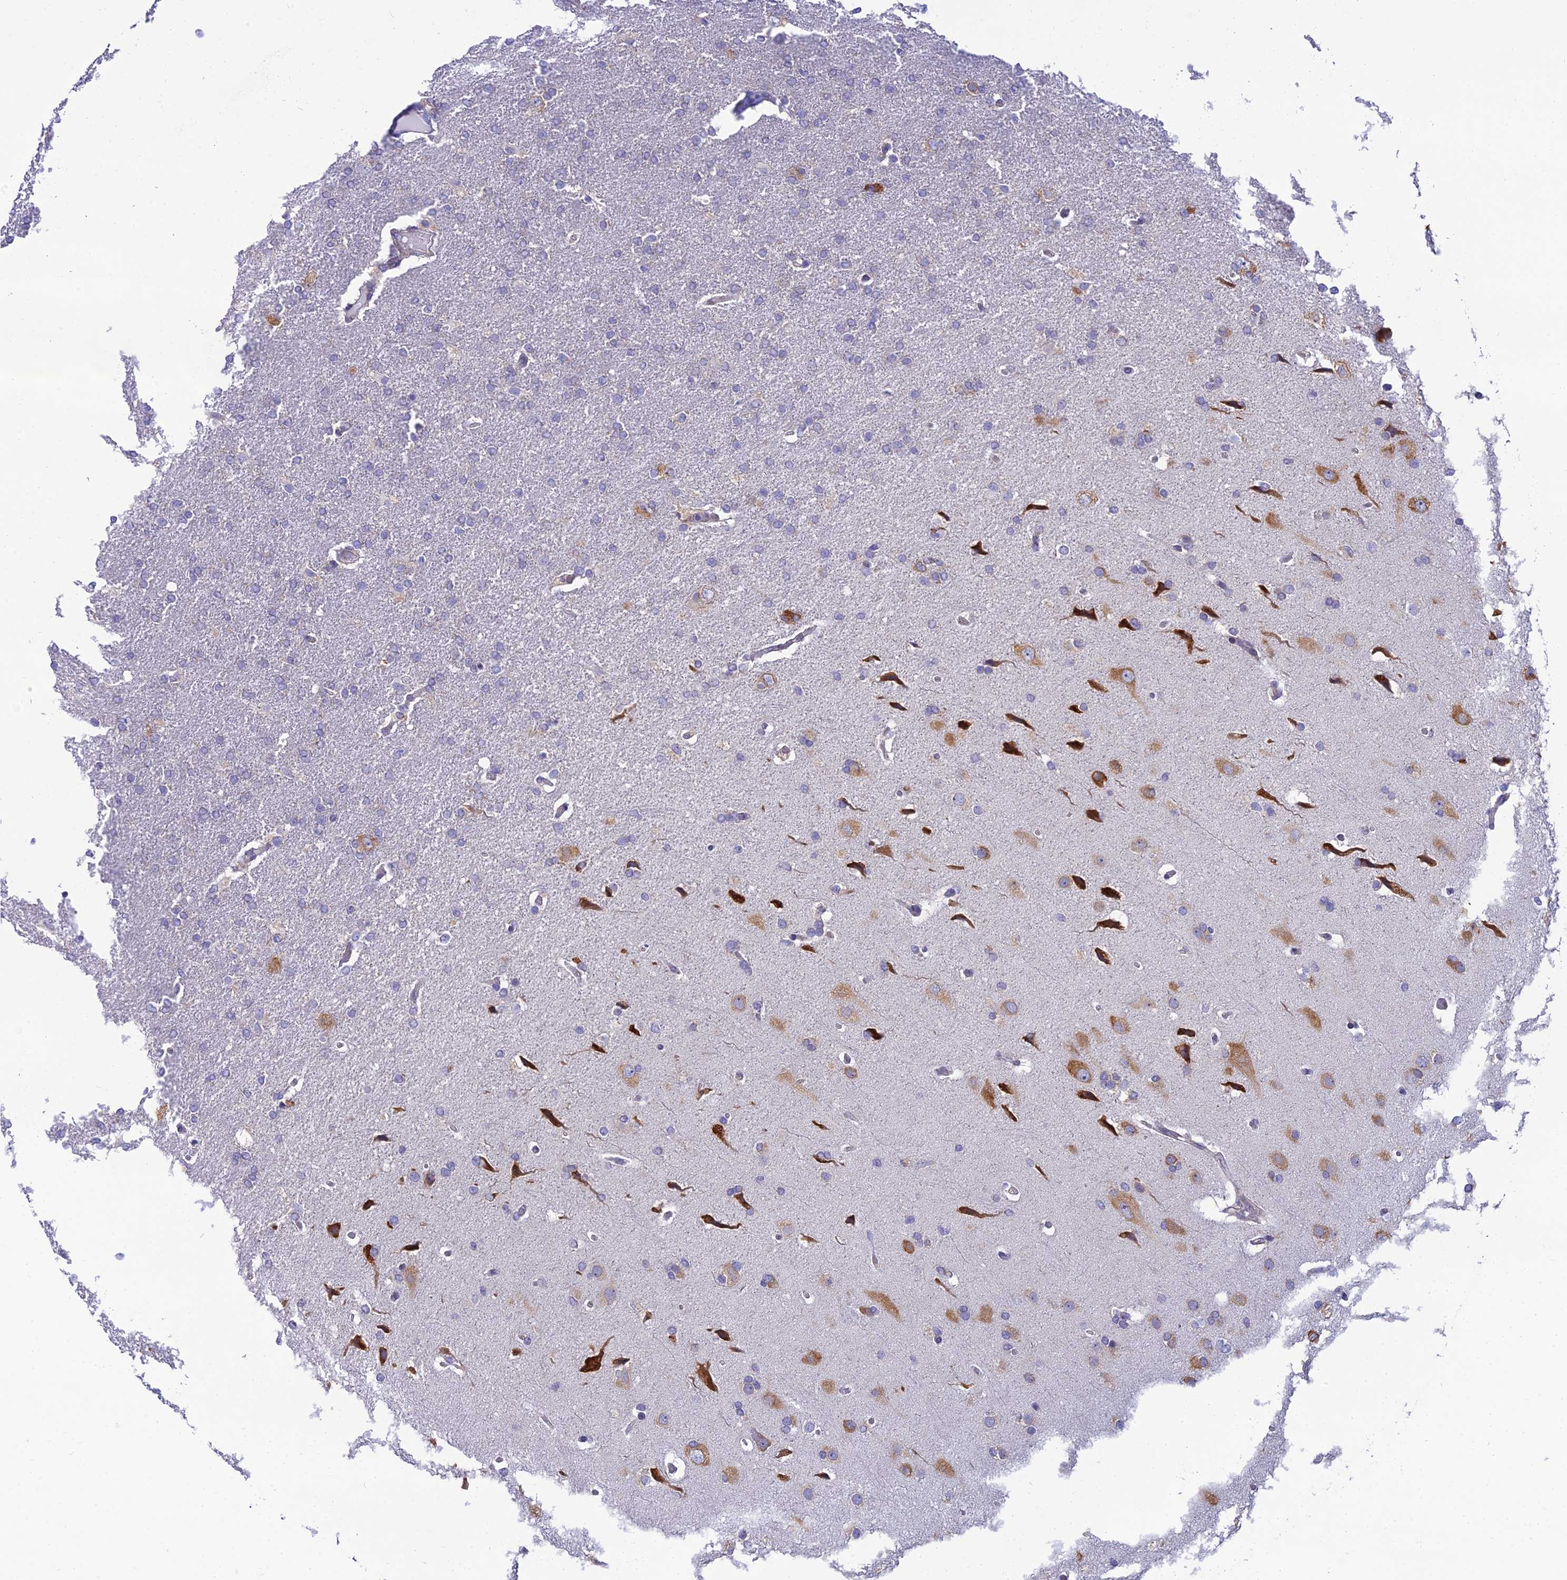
{"staining": {"intensity": "negative", "quantity": "none", "location": "none"}, "tissue": "glioma", "cell_type": "Tumor cells", "image_type": "cancer", "snomed": [{"axis": "morphology", "description": "Glioma, malignant, High grade"}, {"axis": "topography", "description": "Brain"}], "caption": "High power microscopy micrograph of an immunohistochemistry histopathology image of malignant high-grade glioma, revealing no significant expression in tumor cells. (Brightfield microscopy of DAB immunohistochemistry (IHC) at high magnification).", "gene": "CLCN7", "patient": {"sex": "male", "age": 72}}